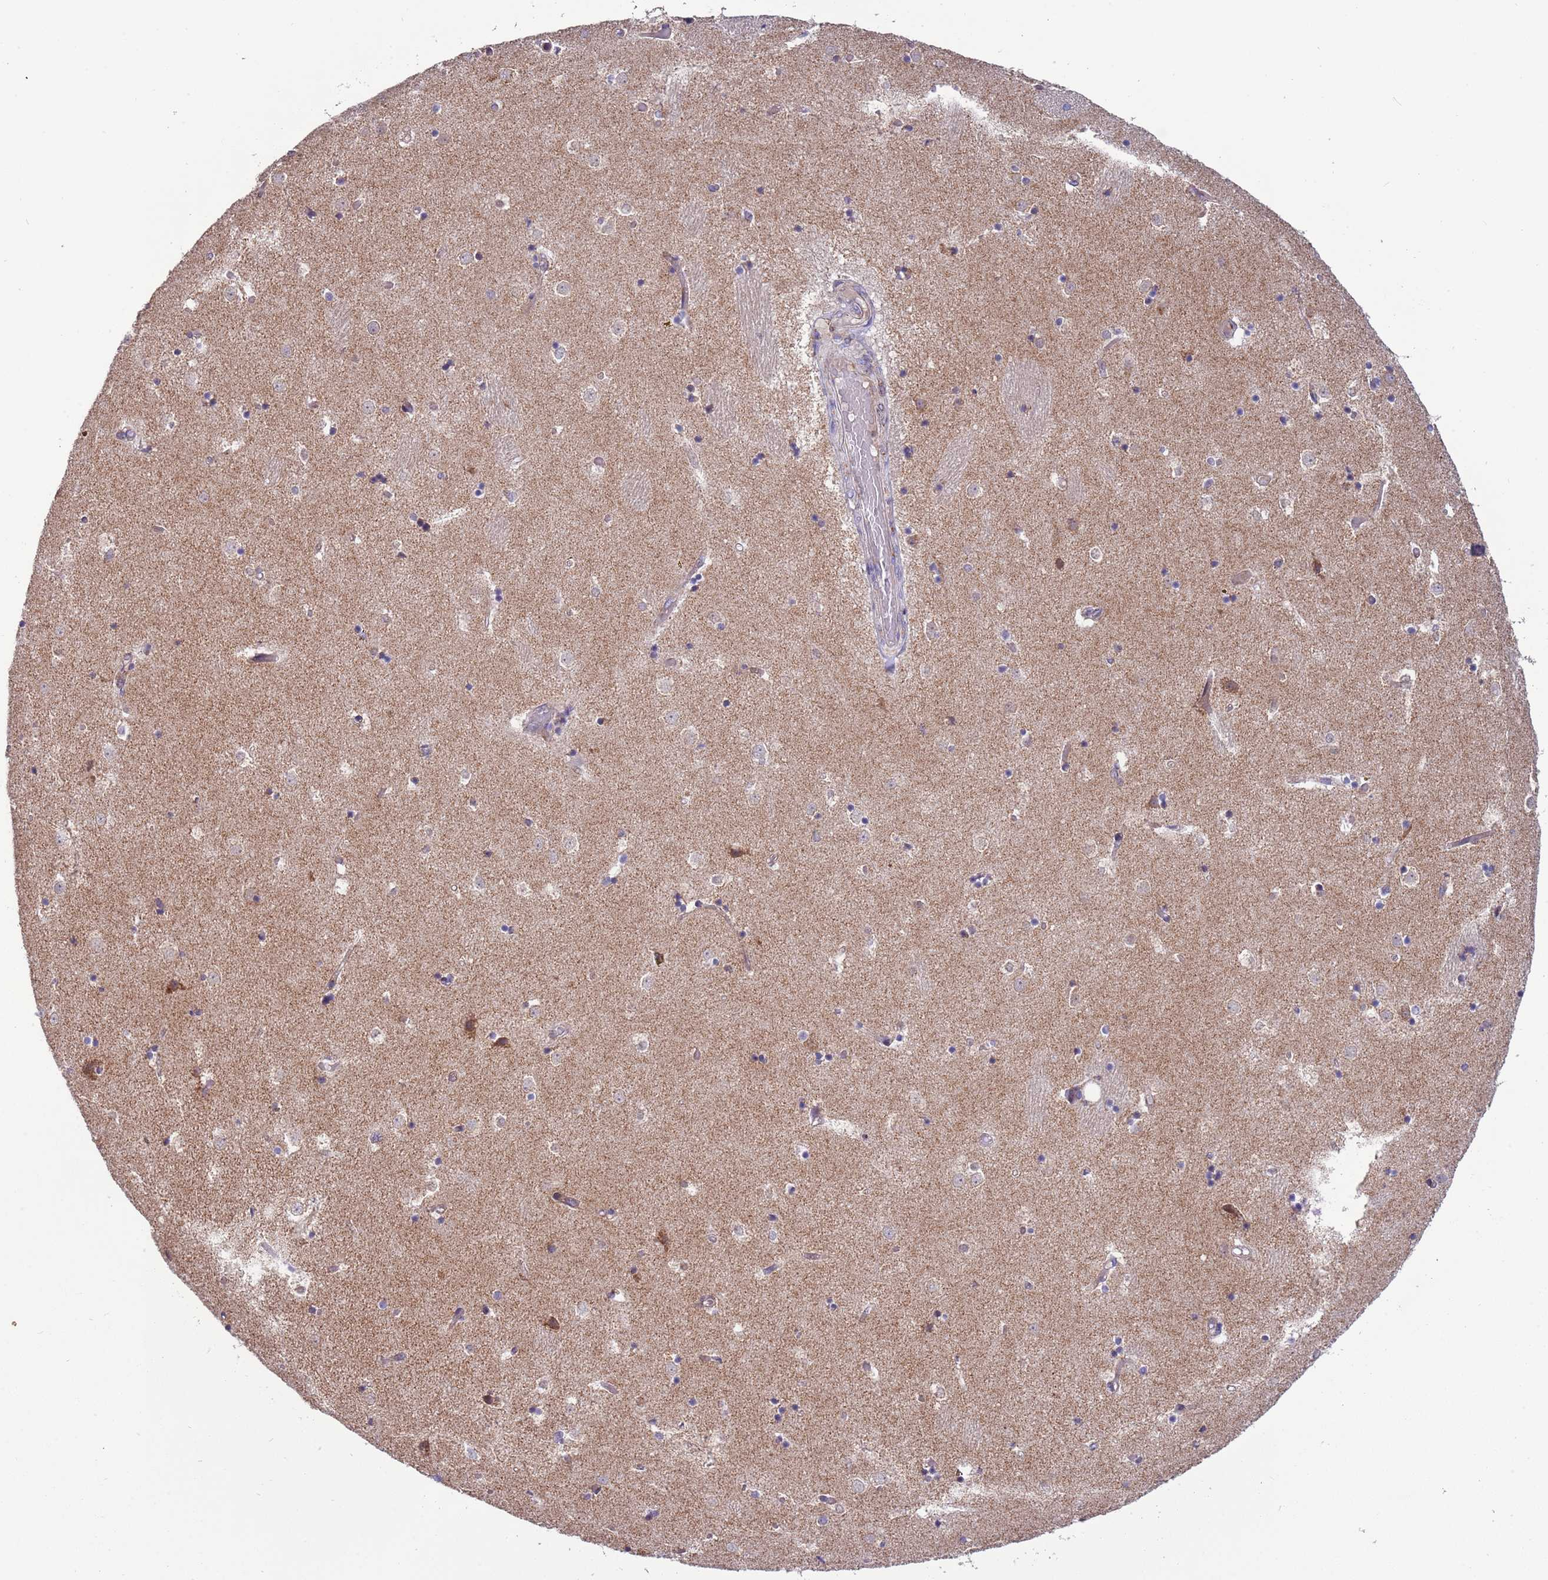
{"staining": {"intensity": "negative", "quantity": "none", "location": "none"}, "tissue": "caudate", "cell_type": "Glial cells", "image_type": "normal", "snomed": [{"axis": "morphology", "description": "Normal tissue, NOS"}, {"axis": "topography", "description": "Lateral ventricle wall"}], "caption": "Immunohistochemical staining of normal human caudate reveals no significant staining in glial cells. Nuclei are stained in blue.", "gene": "IRS4", "patient": {"sex": "female", "age": 52}}